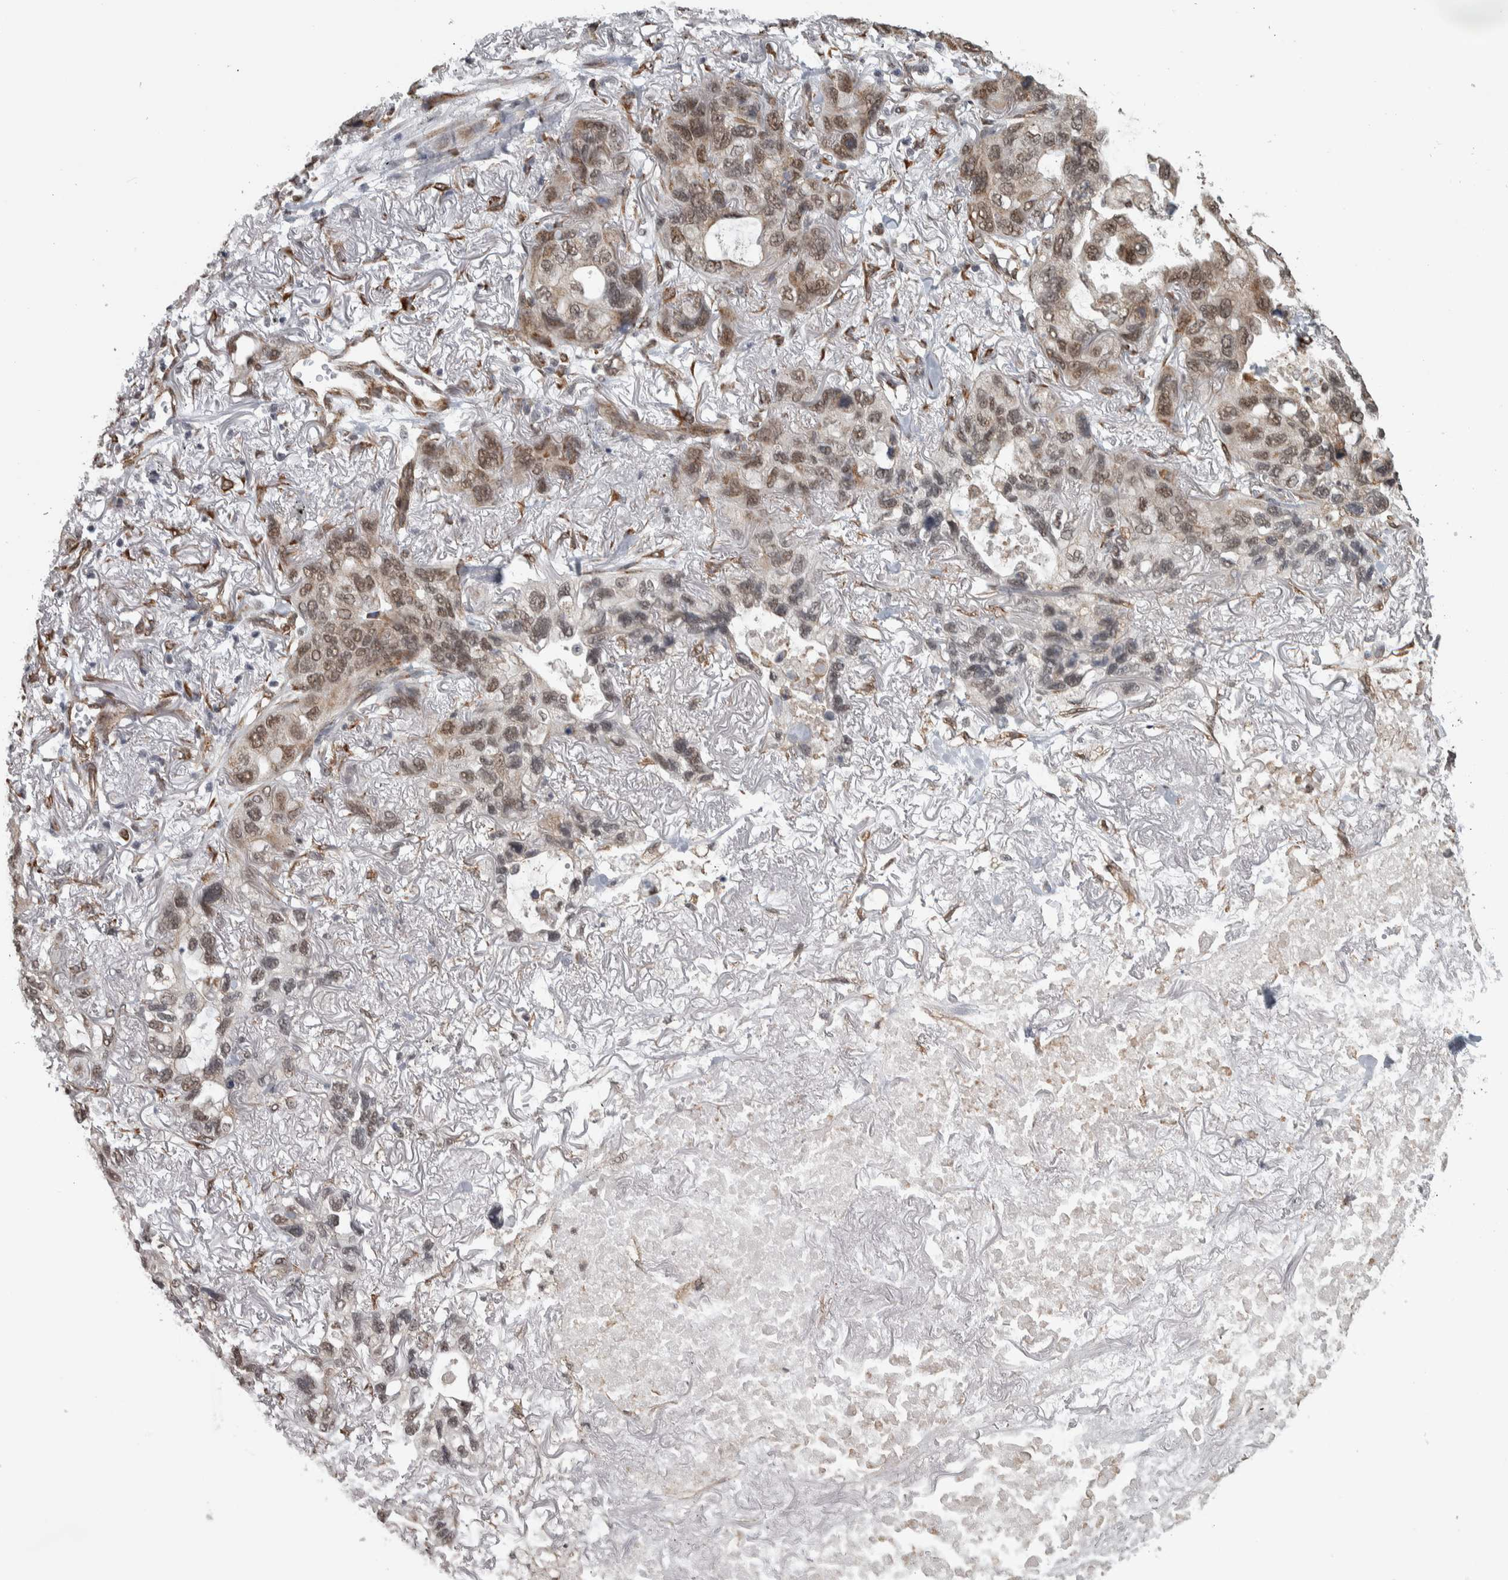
{"staining": {"intensity": "strong", "quantity": ">75%", "location": "nuclear"}, "tissue": "lung cancer", "cell_type": "Tumor cells", "image_type": "cancer", "snomed": [{"axis": "morphology", "description": "Squamous cell carcinoma, NOS"}, {"axis": "topography", "description": "Lung"}], "caption": "IHC image of neoplastic tissue: lung squamous cell carcinoma stained using IHC demonstrates high levels of strong protein expression localized specifically in the nuclear of tumor cells, appearing as a nuclear brown color.", "gene": "DDX42", "patient": {"sex": "female", "age": 73}}